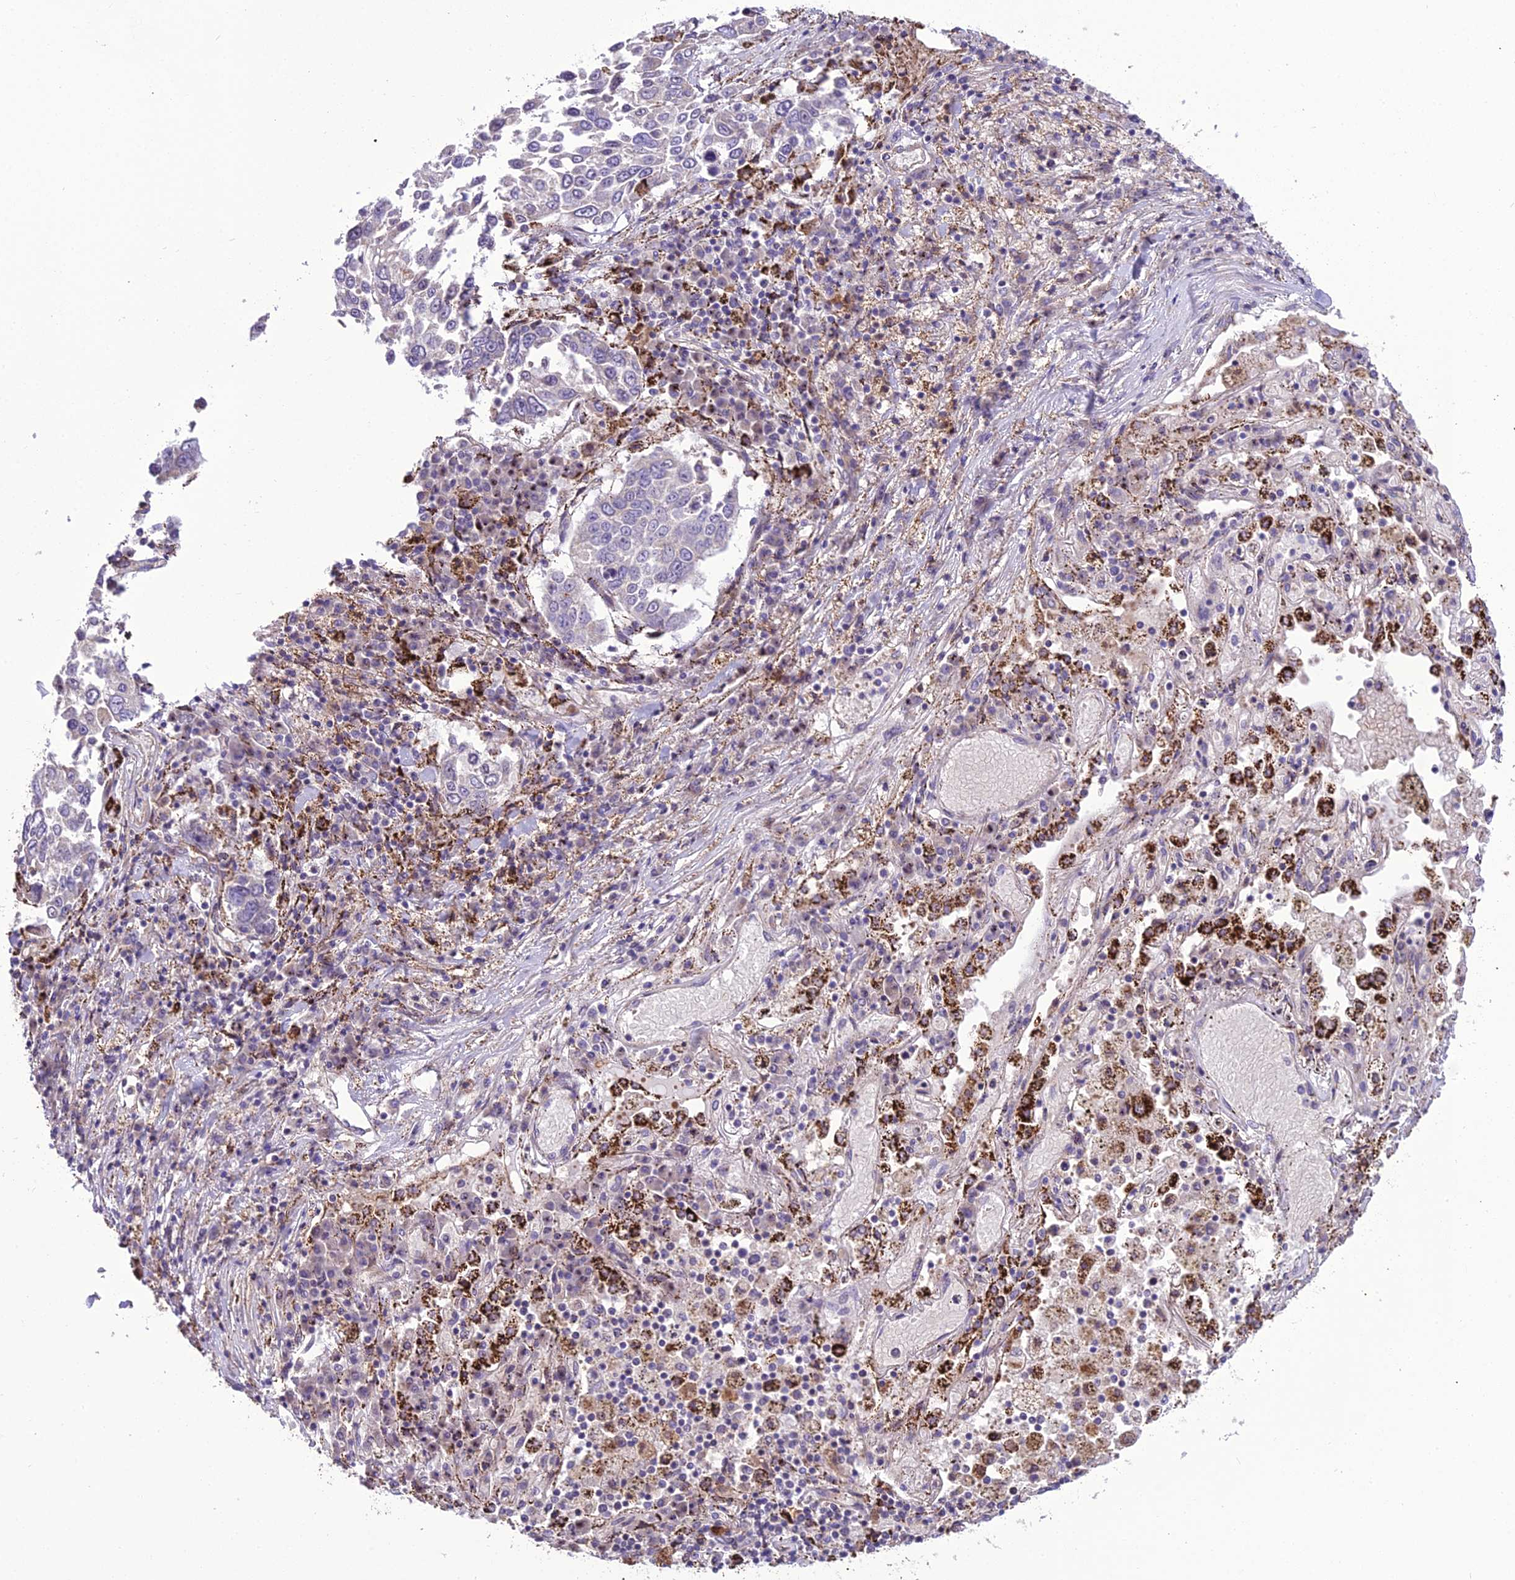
{"staining": {"intensity": "negative", "quantity": "none", "location": "none"}, "tissue": "lung cancer", "cell_type": "Tumor cells", "image_type": "cancer", "snomed": [{"axis": "morphology", "description": "Squamous cell carcinoma, NOS"}, {"axis": "topography", "description": "Lung"}], "caption": "An immunohistochemistry histopathology image of squamous cell carcinoma (lung) is shown. There is no staining in tumor cells of squamous cell carcinoma (lung).", "gene": "TBC1D24", "patient": {"sex": "male", "age": 65}}